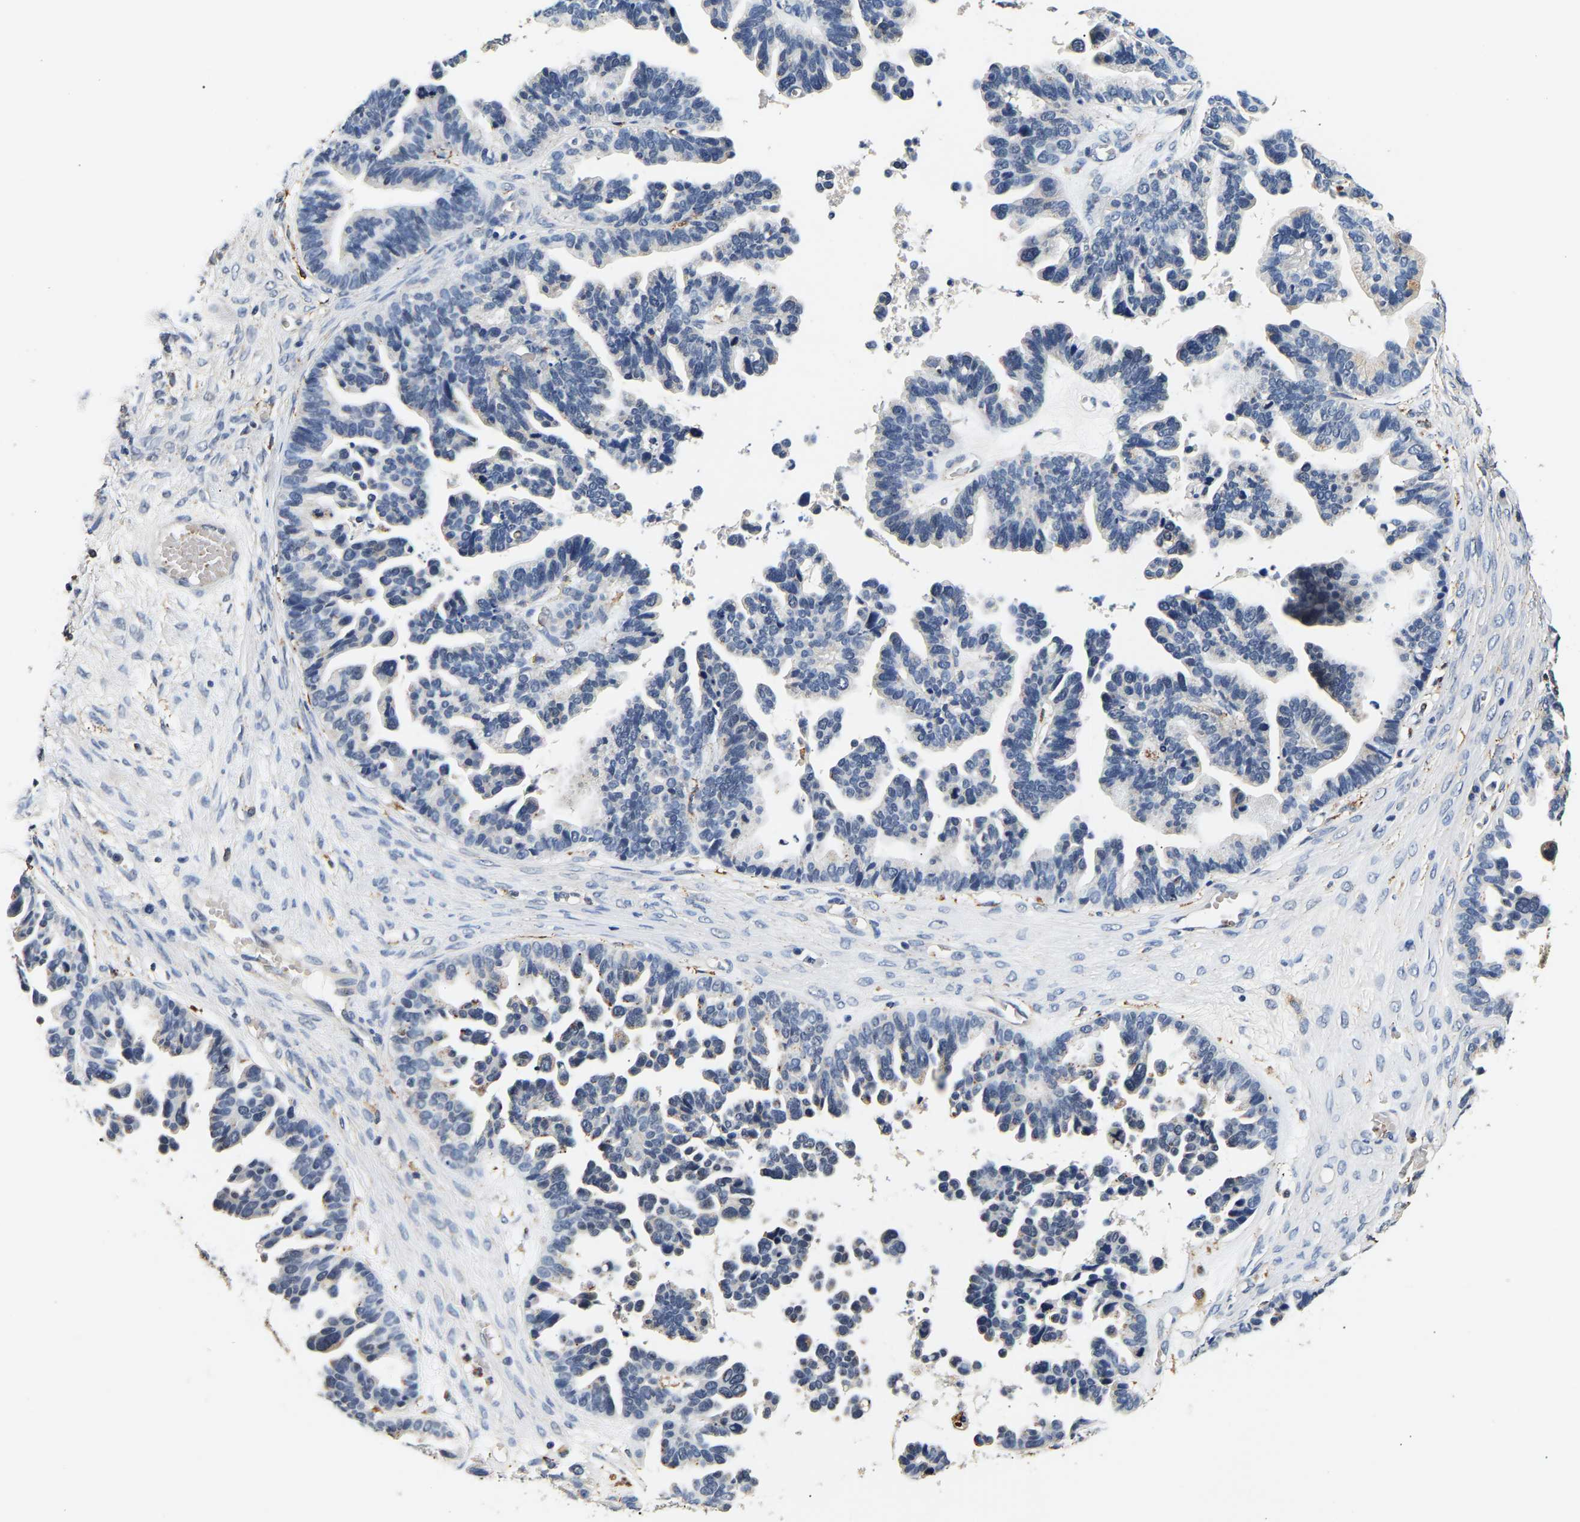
{"staining": {"intensity": "negative", "quantity": "none", "location": "none"}, "tissue": "ovarian cancer", "cell_type": "Tumor cells", "image_type": "cancer", "snomed": [{"axis": "morphology", "description": "Cystadenocarcinoma, serous, NOS"}, {"axis": "topography", "description": "Ovary"}], "caption": "Ovarian serous cystadenocarcinoma was stained to show a protein in brown. There is no significant expression in tumor cells. (DAB immunohistochemistry (IHC) visualized using brightfield microscopy, high magnification).", "gene": "SMU1", "patient": {"sex": "female", "age": 56}}